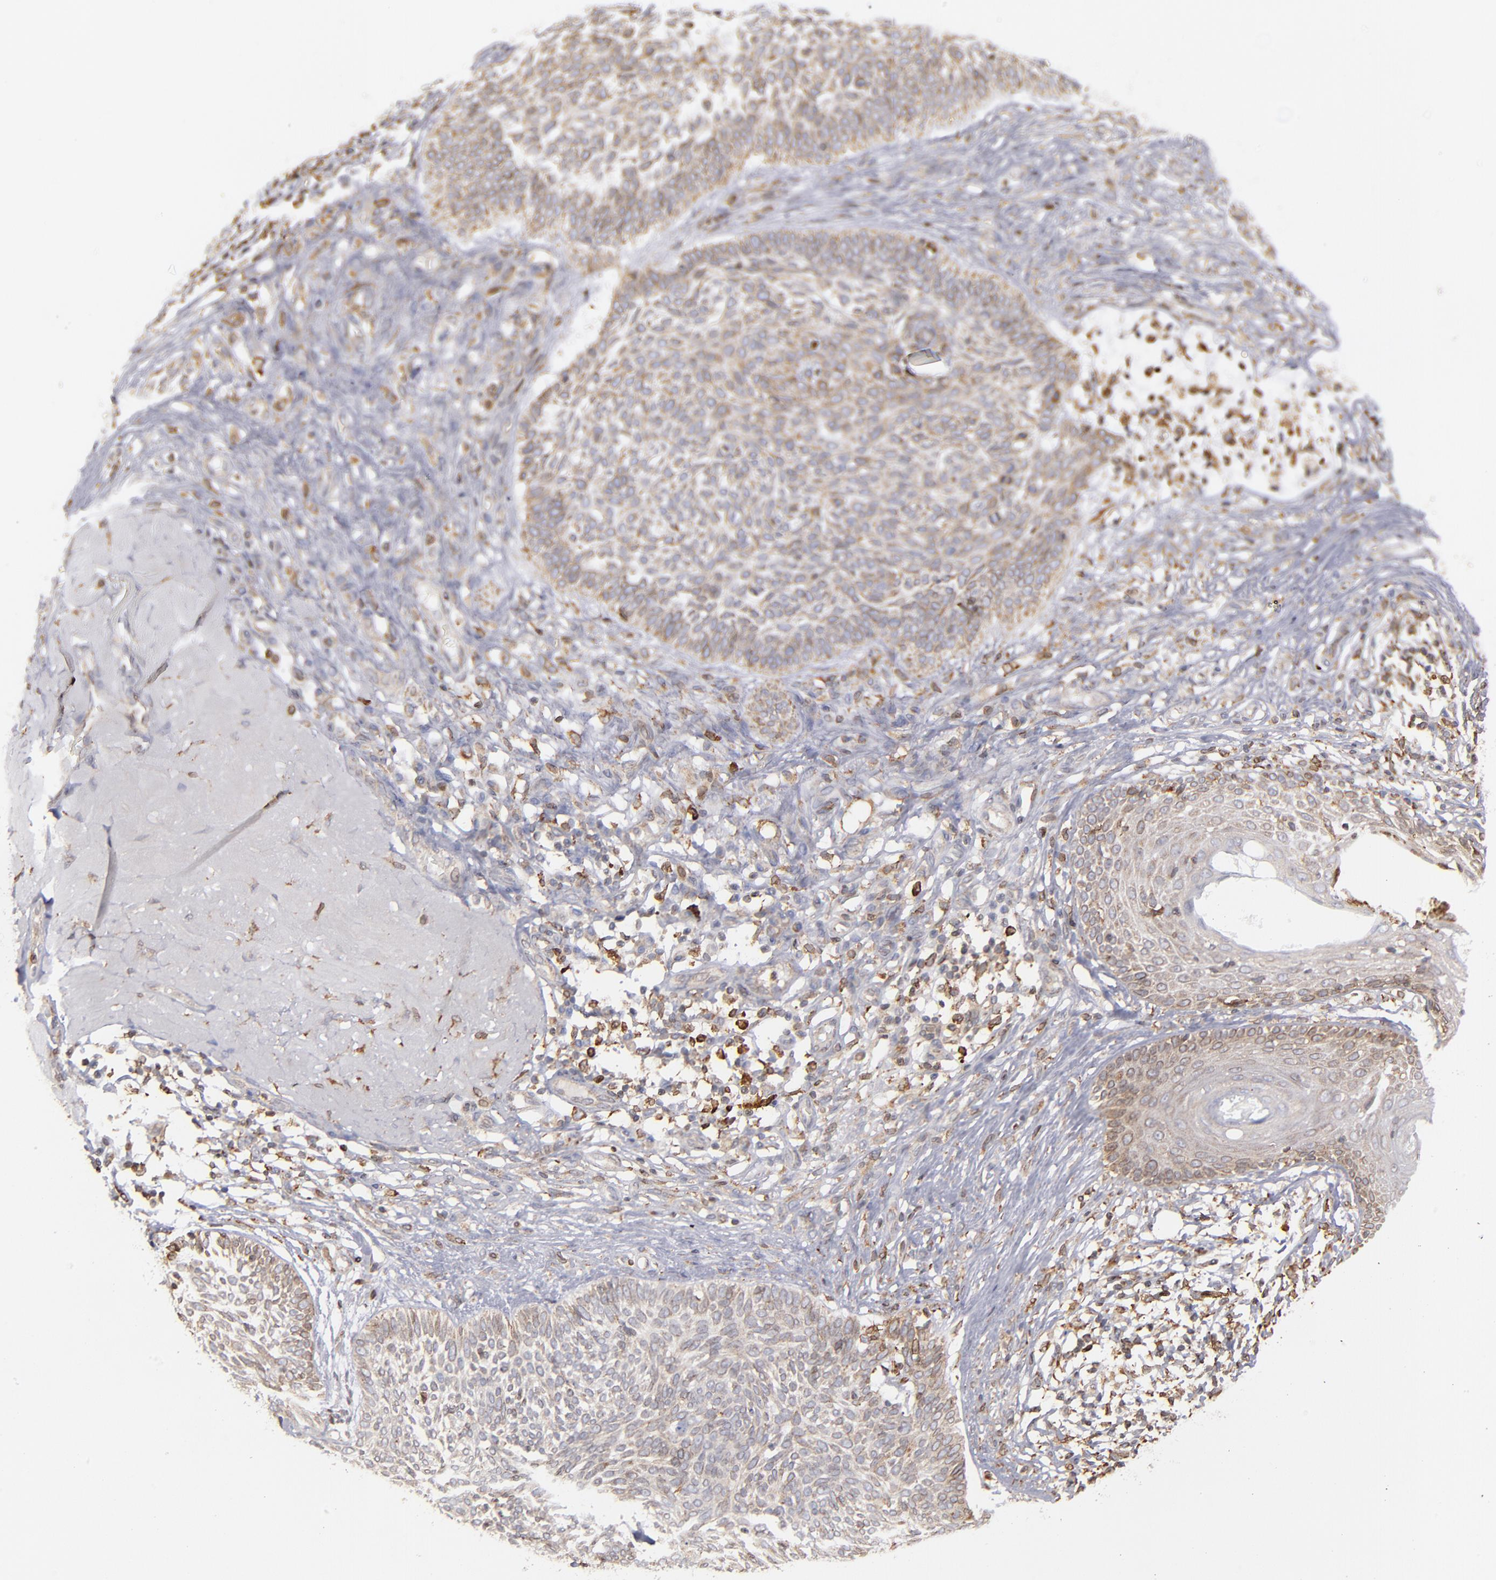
{"staining": {"intensity": "moderate", "quantity": ">75%", "location": "cytoplasmic/membranous"}, "tissue": "skin cancer", "cell_type": "Tumor cells", "image_type": "cancer", "snomed": [{"axis": "morphology", "description": "Basal cell carcinoma"}, {"axis": "topography", "description": "Skin"}], "caption": "The immunohistochemical stain shows moderate cytoplasmic/membranous expression in tumor cells of basal cell carcinoma (skin) tissue. The staining is performed using DAB brown chromogen to label protein expression. The nuclei are counter-stained blue using hematoxylin.", "gene": "TMX1", "patient": {"sex": "male", "age": 74}}